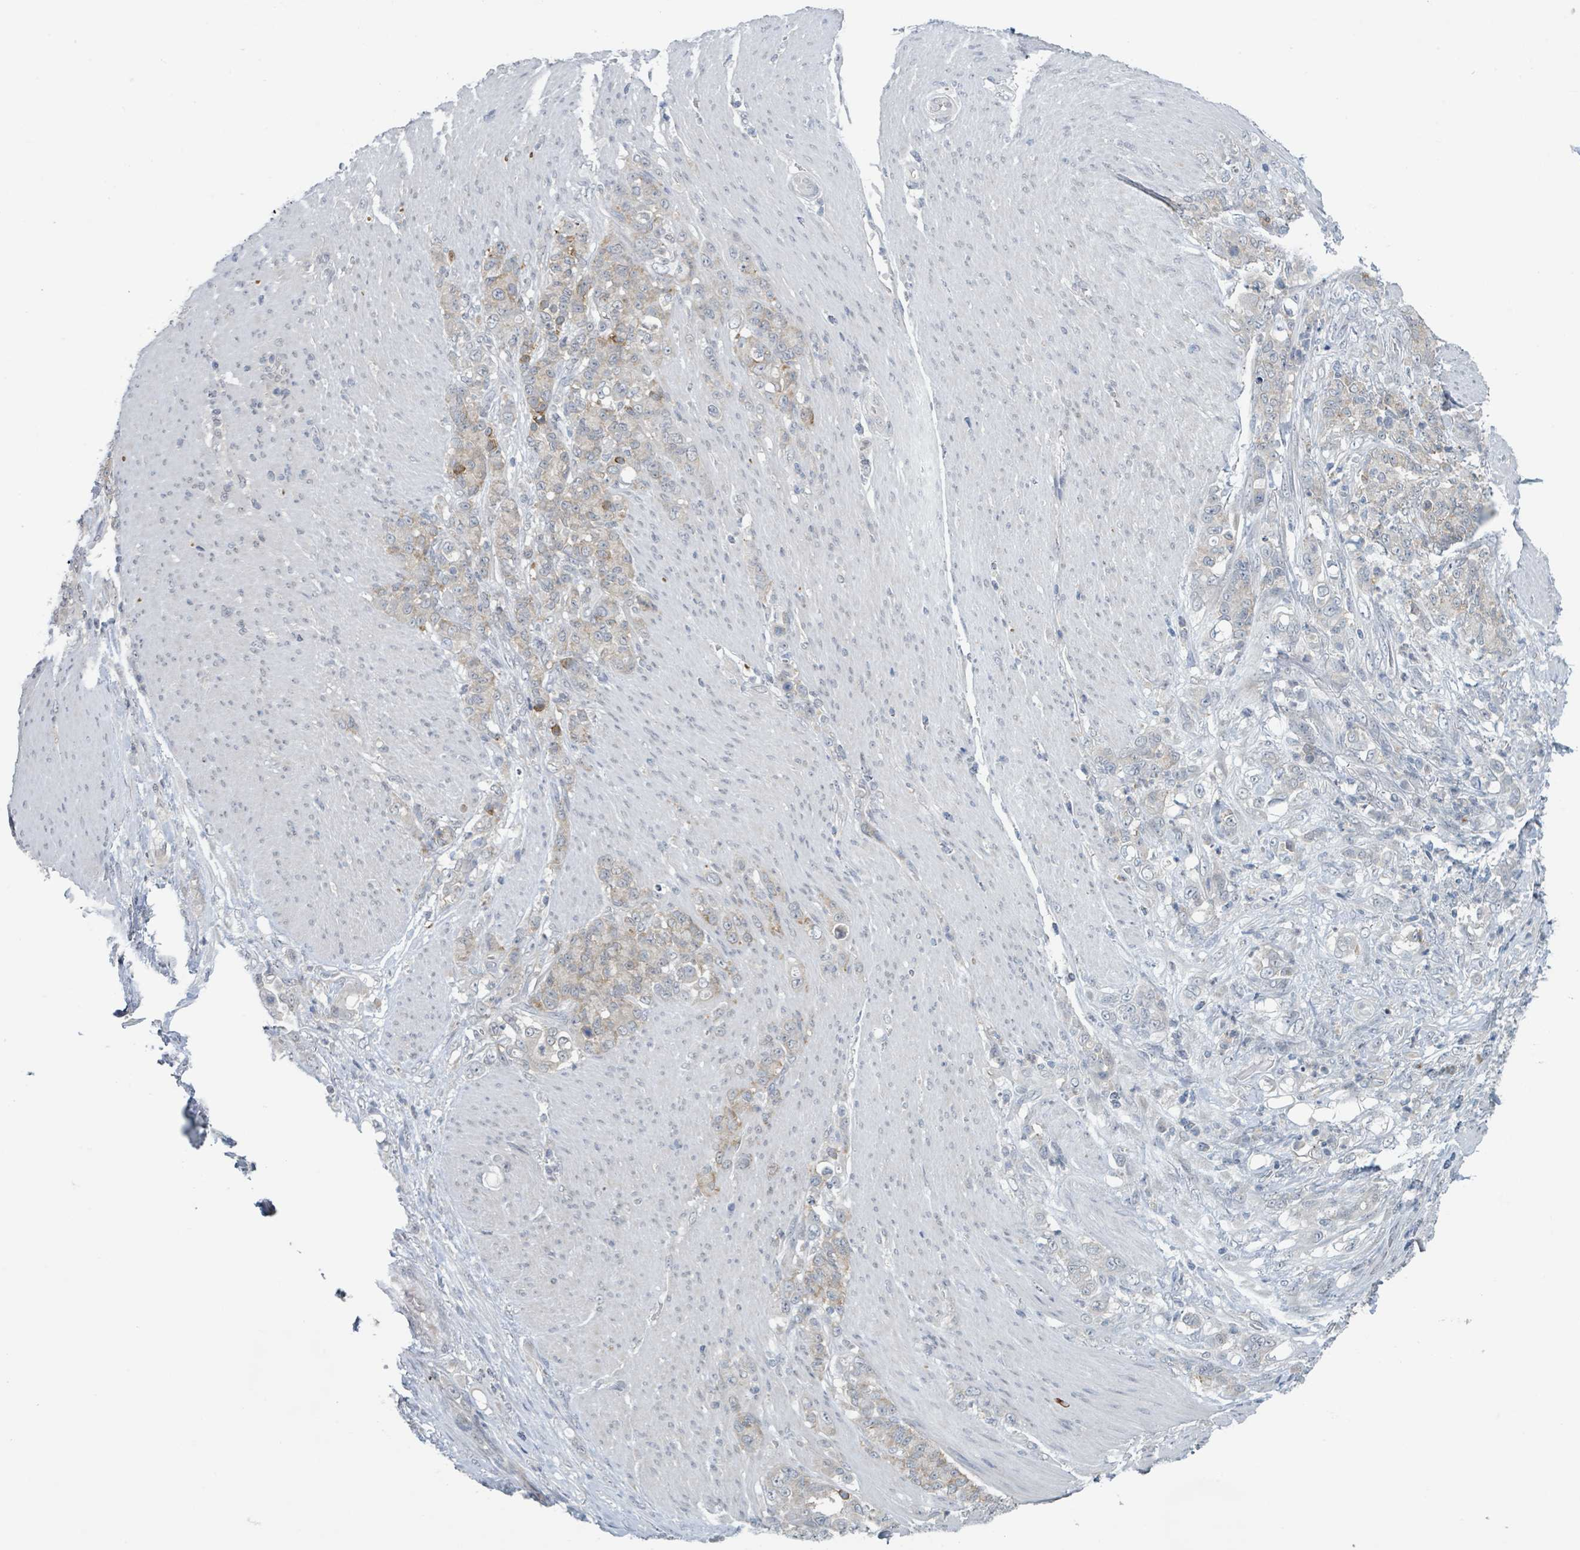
{"staining": {"intensity": "weak", "quantity": "<25%", "location": "cytoplasmic/membranous"}, "tissue": "stomach cancer", "cell_type": "Tumor cells", "image_type": "cancer", "snomed": [{"axis": "morphology", "description": "Adenocarcinoma, NOS"}, {"axis": "topography", "description": "Stomach"}], "caption": "Human stomach adenocarcinoma stained for a protein using immunohistochemistry (IHC) displays no expression in tumor cells.", "gene": "ANKRD55", "patient": {"sex": "female", "age": 79}}